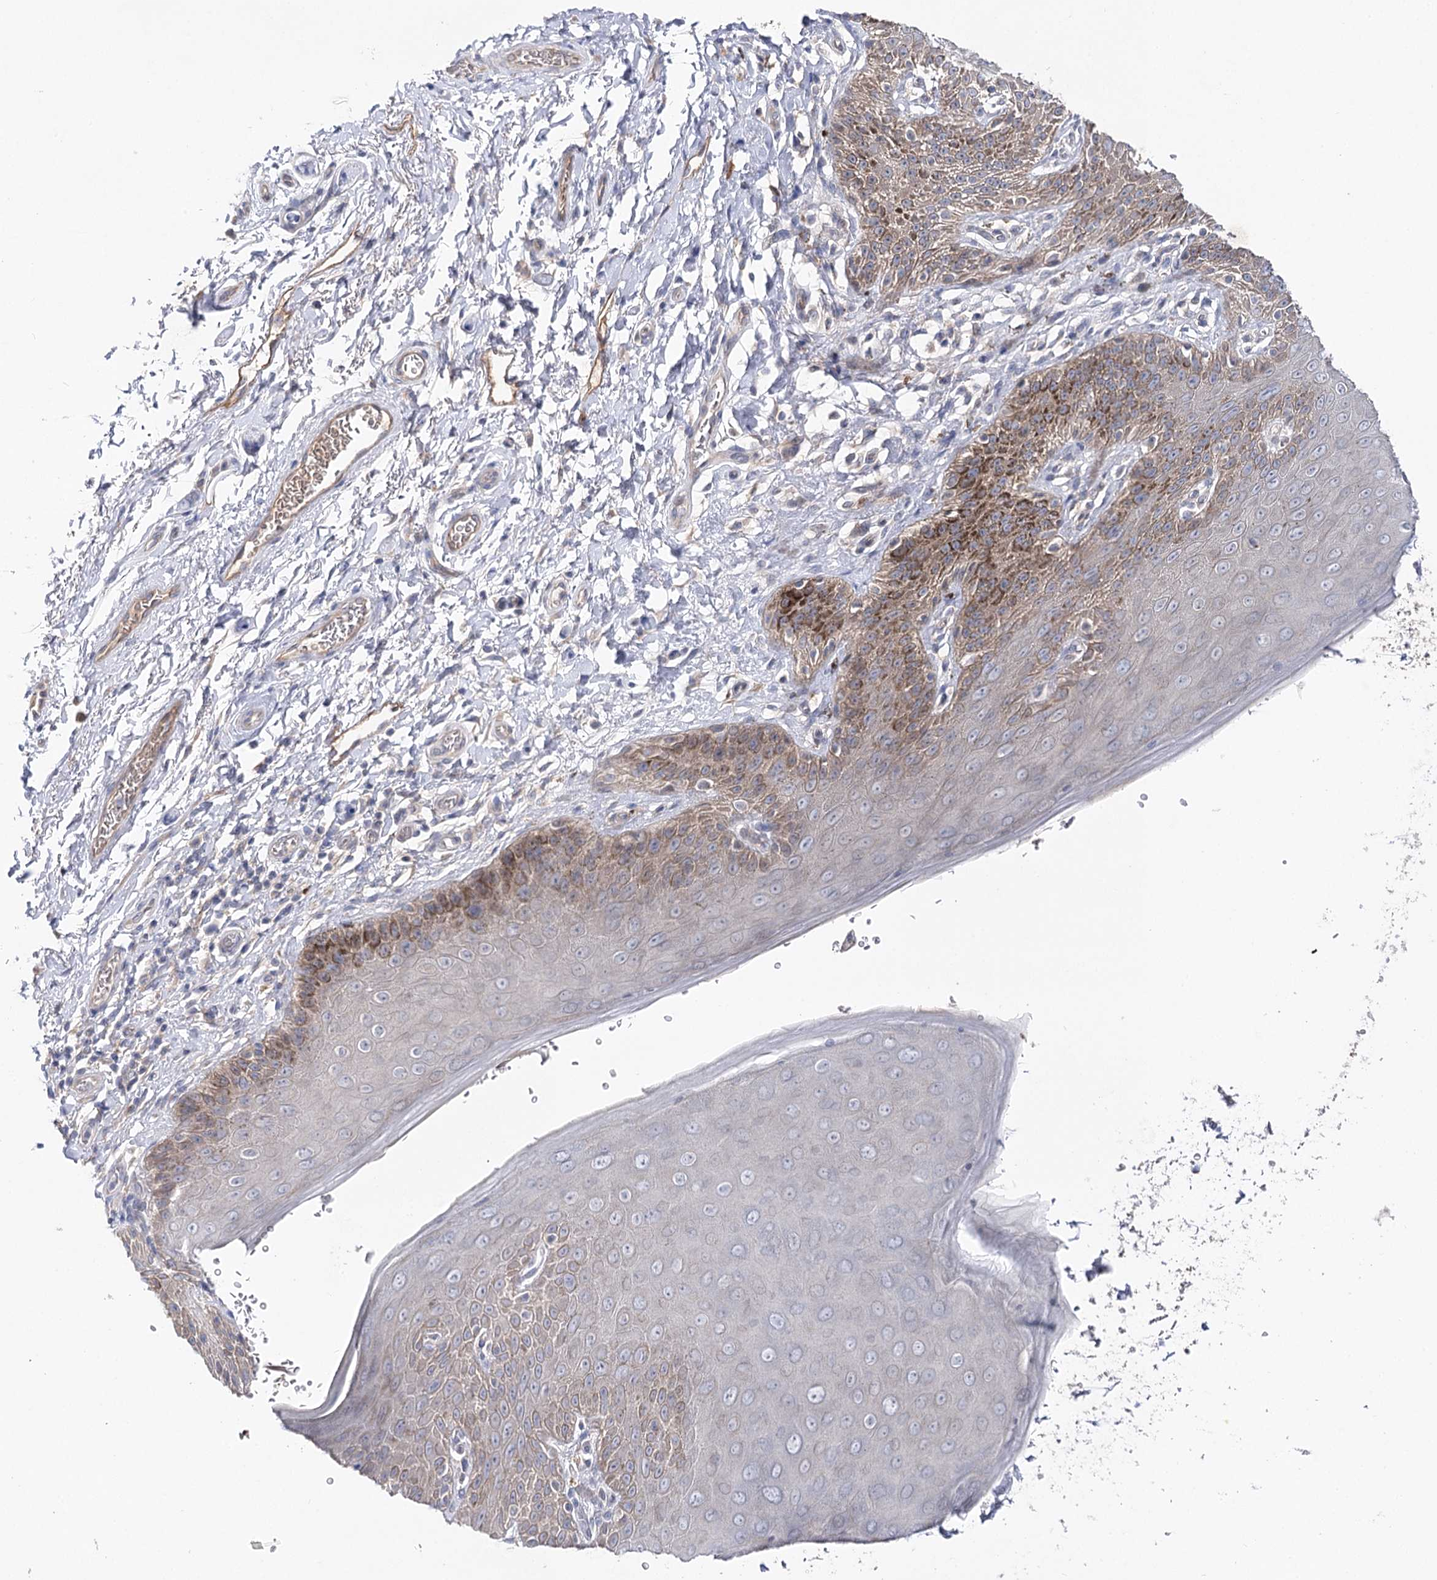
{"staining": {"intensity": "strong", "quantity": "<25%", "location": "cytoplasmic/membranous"}, "tissue": "skin", "cell_type": "Epidermal cells", "image_type": "normal", "snomed": [{"axis": "morphology", "description": "Normal tissue, NOS"}, {"axis": "topography", "description": "Anal"}], "caption": "The immunohistochemical stain shows strong cytoplasmic/membranous staining in epidermal cells of unremarkable skin. (DAB IHC with brightfield microscopy, high magnification).", "gene": "LRRC14B", "patient": {"sex": "male", "age": 44}}